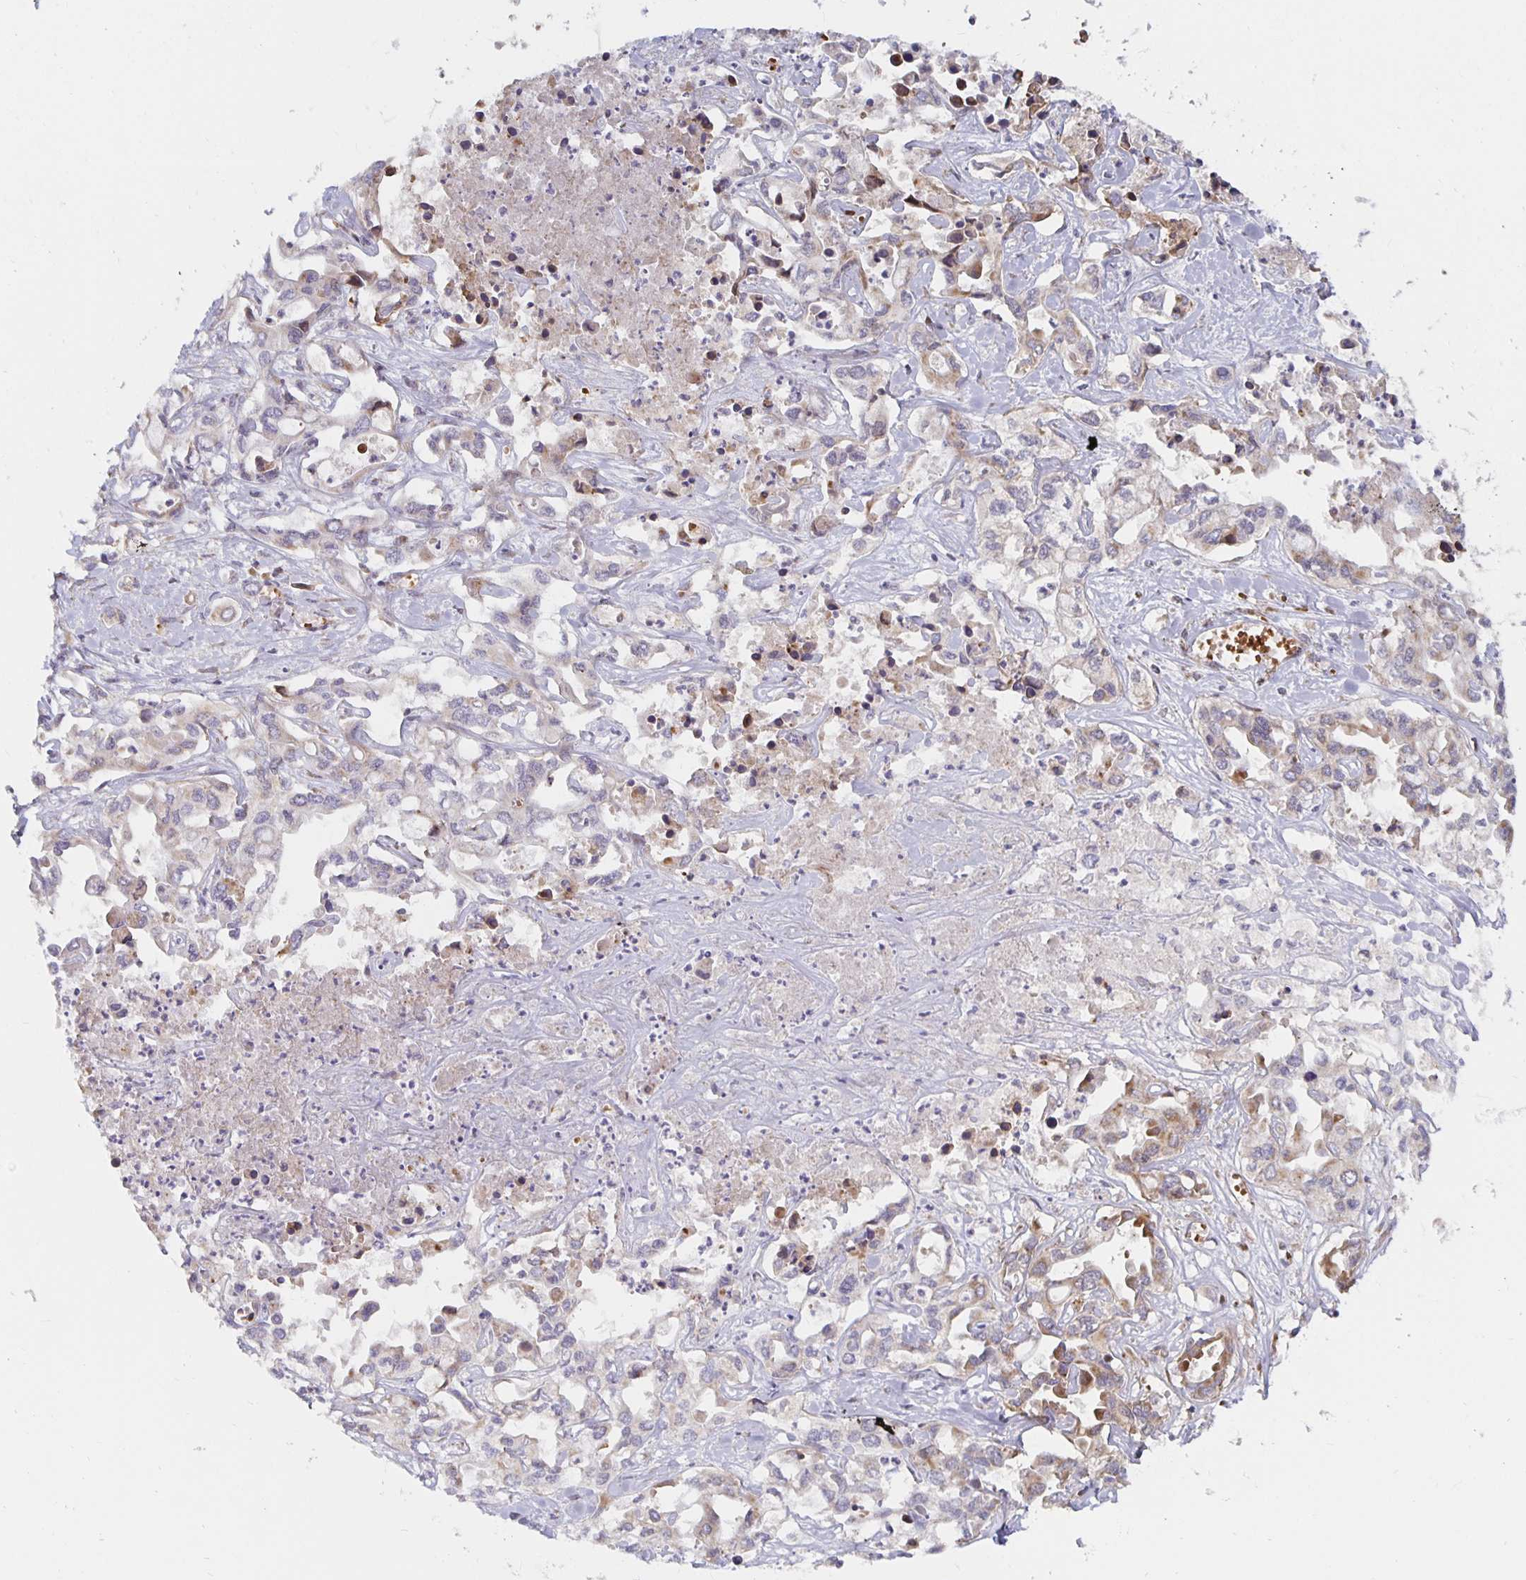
{"staining": {"intensity": "moderate", "quantity": "<25%", "location": "cytoplasmic/membranous"}, "tissue": "liver cancer", "cell_type": "Tumor cells", "image_type": "cancer", "snomed": [{"axis": "morphology", "description": "Cholangiocarcinoma"}, {"axis": "topography", "description": "Liver"}], "caption": "Cholangiocarcinoma (liver) stained with a protein marker exhibits moderate staining in tumor cells.", "gene": "MRPL28", "patient": {"sex": "female", "age": 64}}